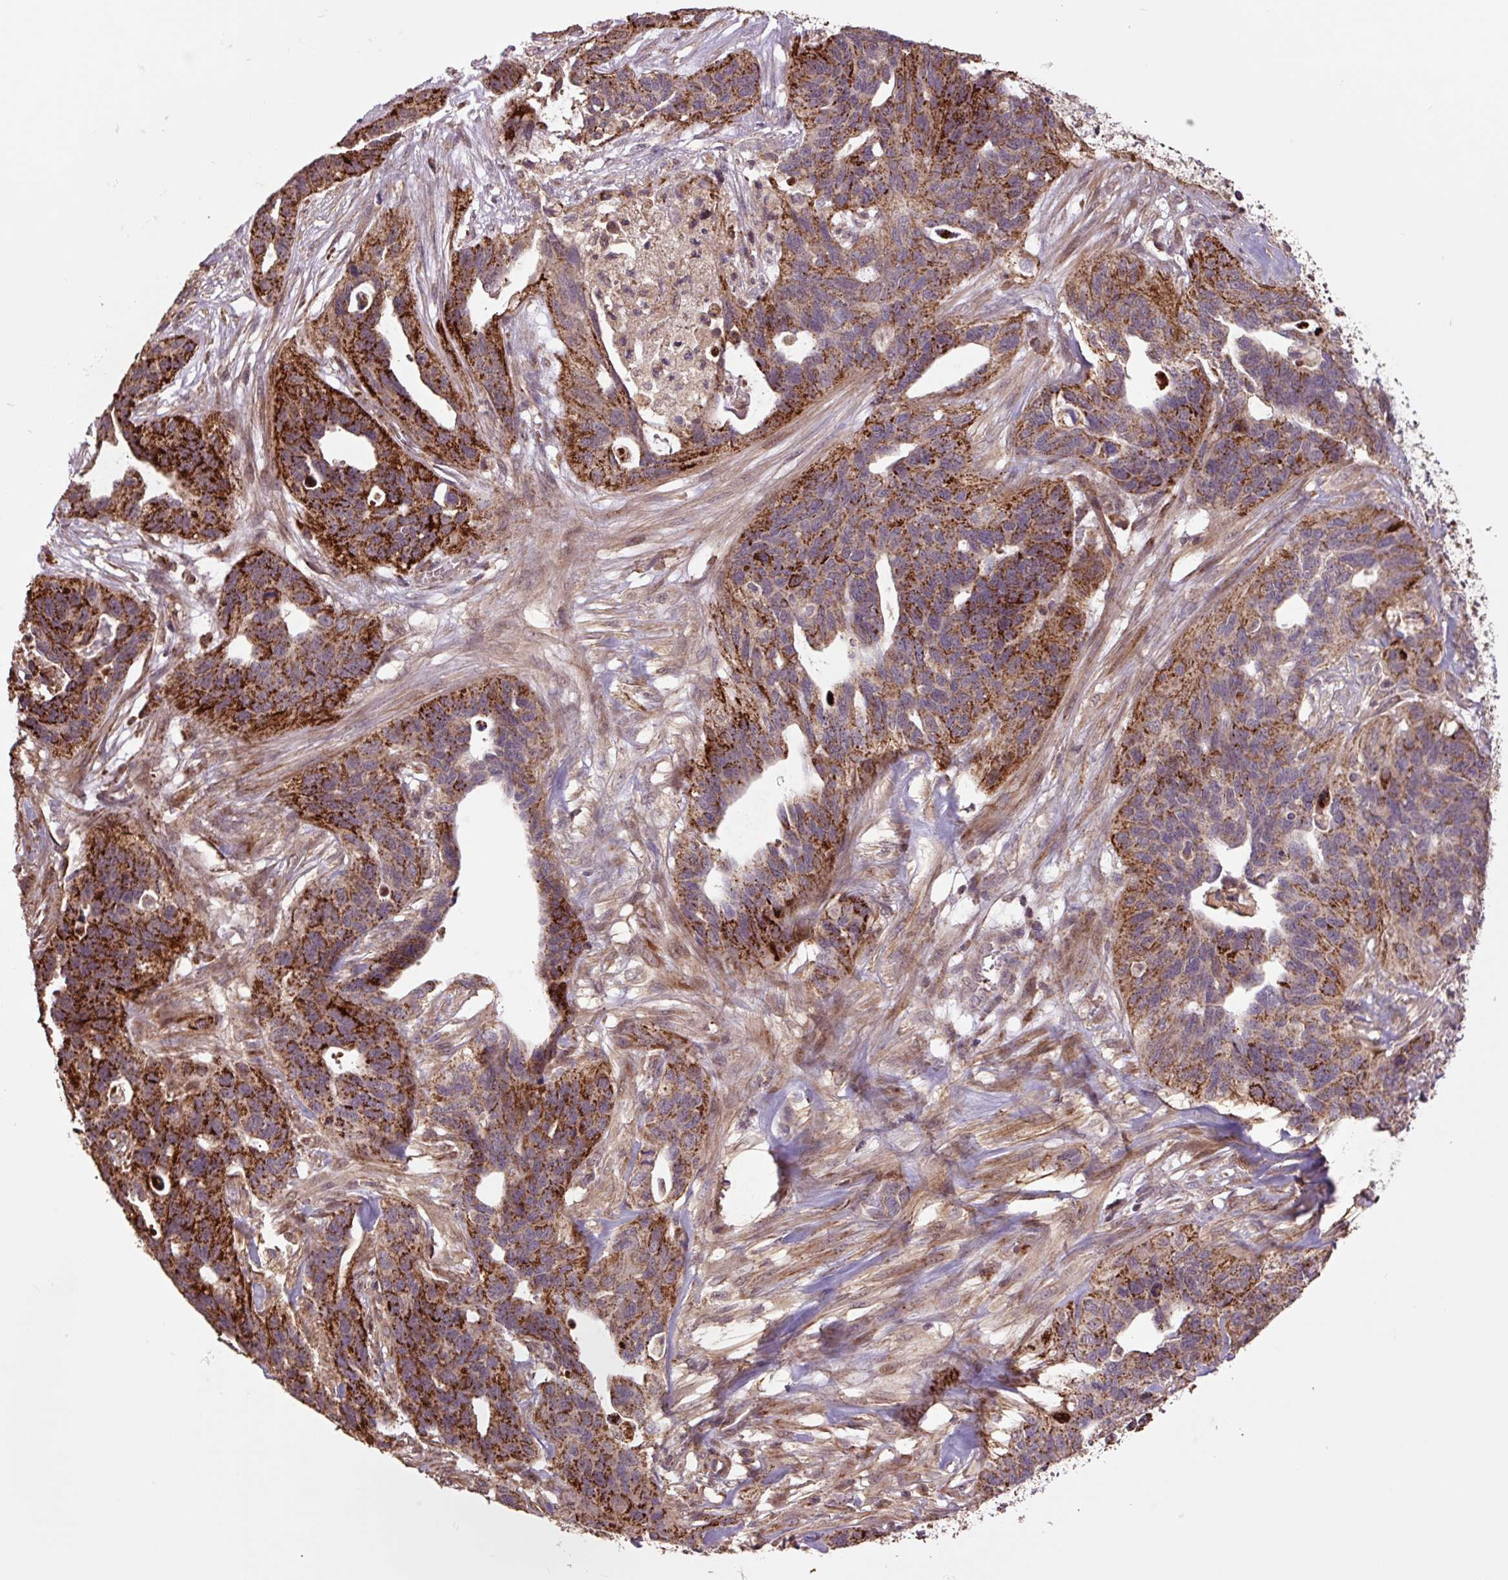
{"staining": {"intensity": "strong", "quantity": ">75%", "location": "cytoplasmic/membranous"}, "tissue": "ovarian cancer", "cell_type": "Tumor cells", "image_type": "cancer", "snomed": [{"axis": "morphology", "description": "Cystadenocarcinoma, serous, NOS"}, {"axis": "topography", "description": "Ovary"}], "caption": "Protein expression analysis of ovarian cancer demonstrates strong cytoplasmic/membranous expression in about >75% of tumor cells.", "gene": "TMEM160", "patient": {"sex": "female", "age": 64}}